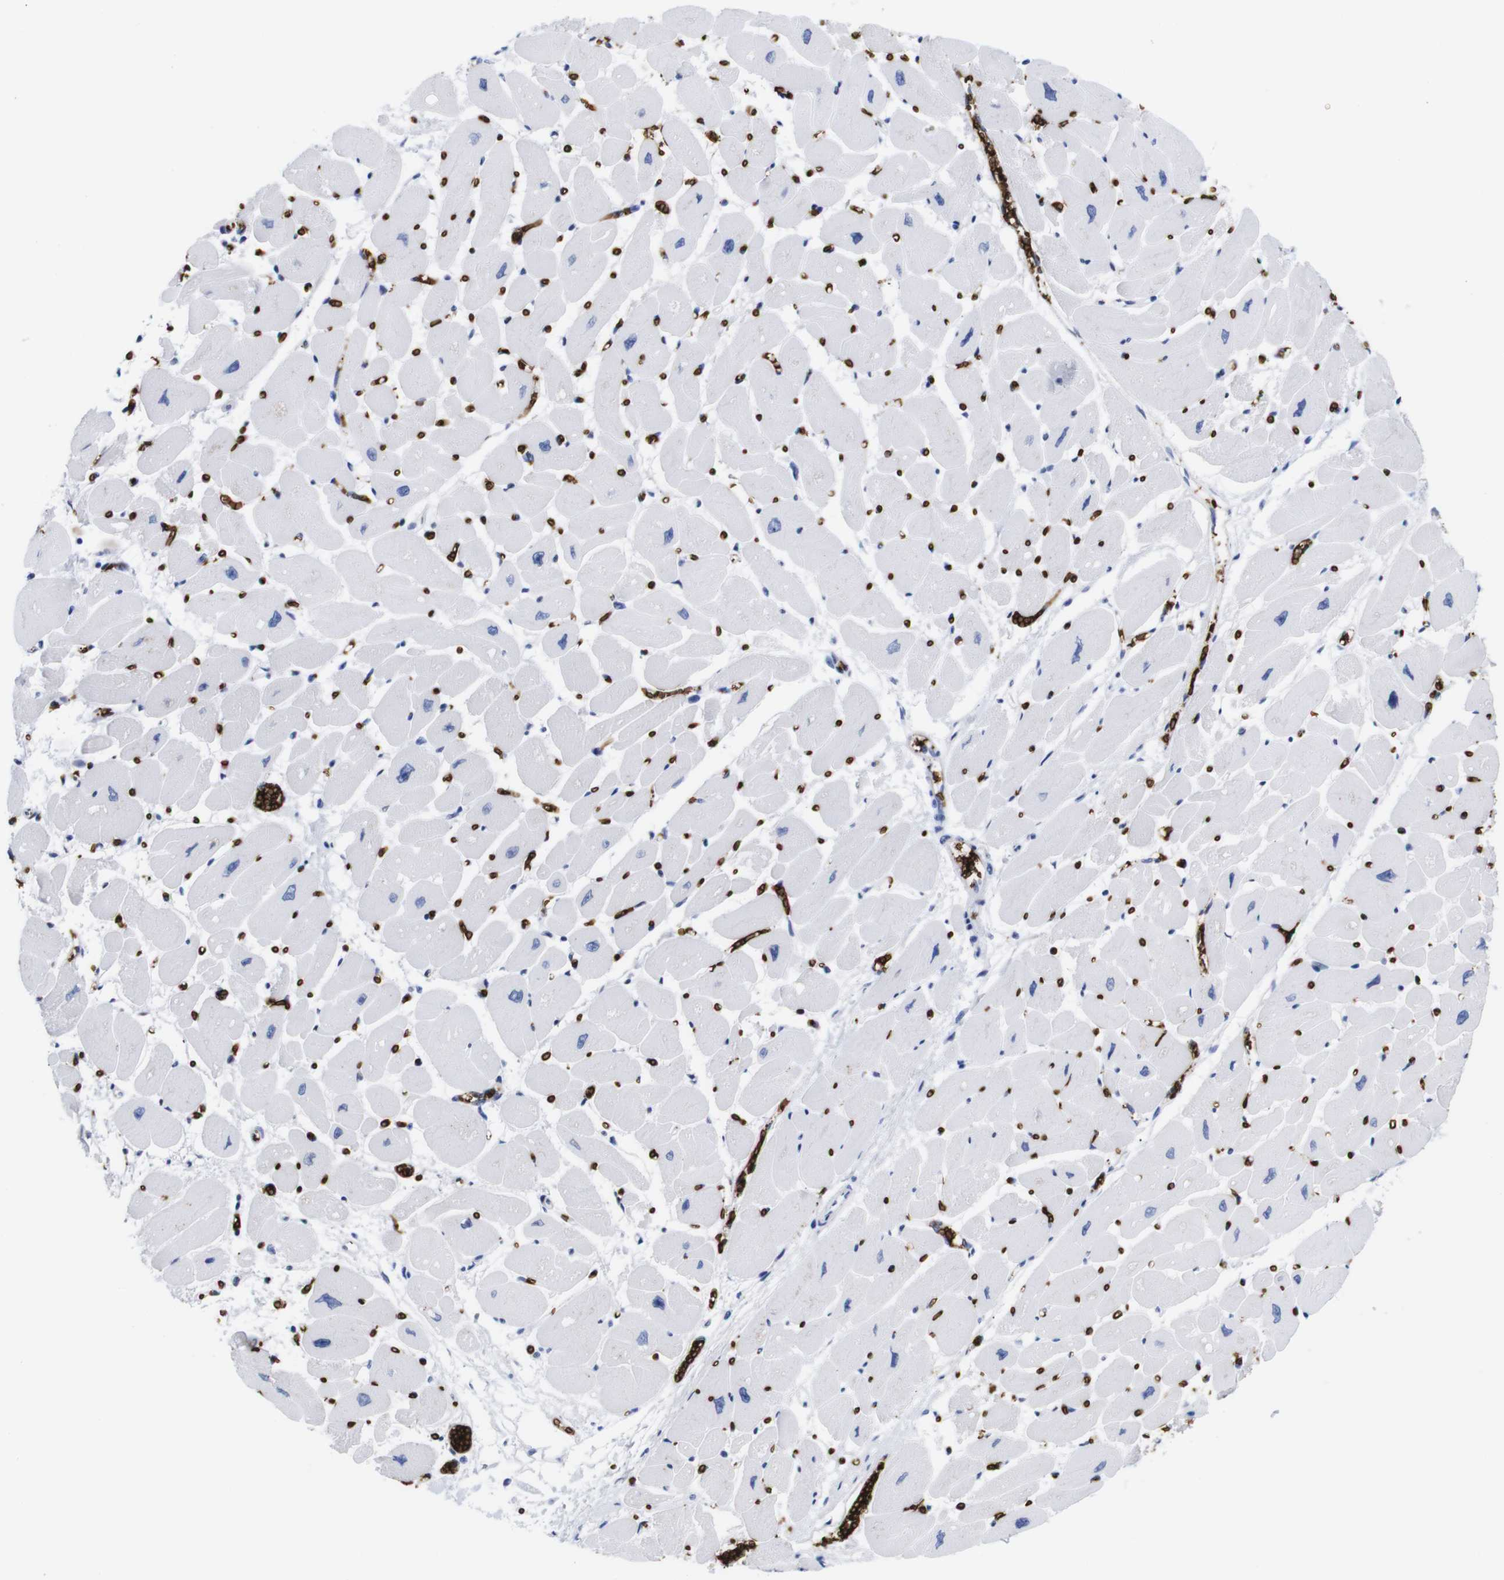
{"staining": {"intensity": "negative", "quantity": "none", "location": "none"}, "tissue": "heart muscle", "cell_type": "Cardiomyocytes", "image_type": "normal", "snomed": [{"axis": "morphology", "description": "Normal tissue, NOS"}, {"axis": "topography", "description": "Heart"}], "caption": "Immunohistochemical staining of benign heart muscle shows no significant positivity in cardiomyocytes. The staining was performed using DAB (3,3'-diaminobenzidine) to visualize the protein expression in brown, while the nuclei were stained in blue with hematoxylin (Magnification: 20x).", "gene": "S1PR2", "patient": {"sex": "female", "age": 54}}